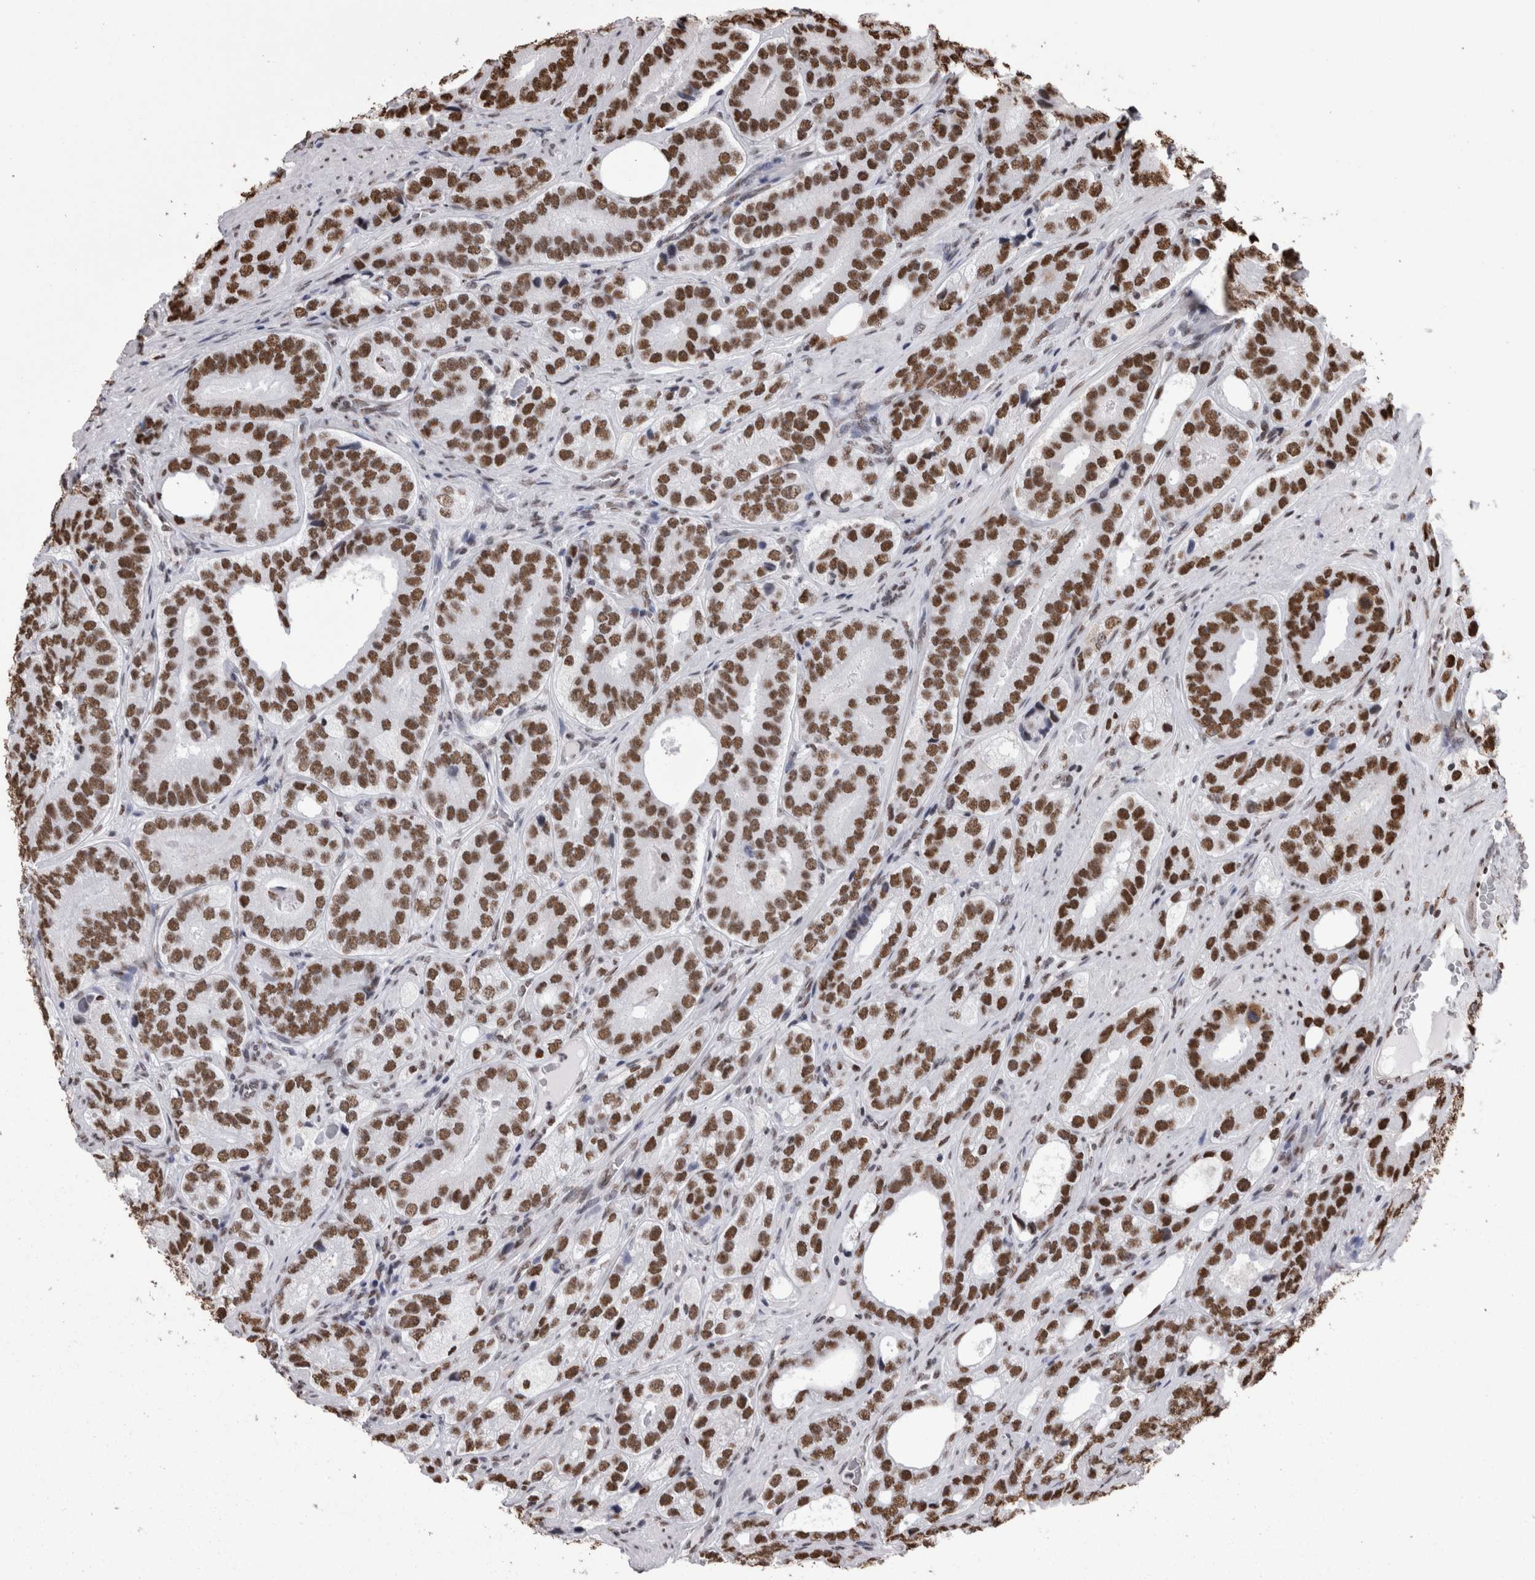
{"staining": {"intensity": "strong", "quantity": ">75%", "location": "nuclear"}, "tissue": "prostate cancer", "cell_type": "Tumor cells", "image_type": "cancer", "snomed": [{"axis": "morphology", "description": "Adenocarcinoma, High grade"}, {"axis": "topography", "description": "Prostate"}], "caption": "This micrograph exhibits immunohistochemistry staining of human prostate high-grade adenocarcinoma, with high strong nuclear expression in about >75% of tumor cells.", "gene": "HNRNPM", "patient": {"sex": "male", "age": 56}}